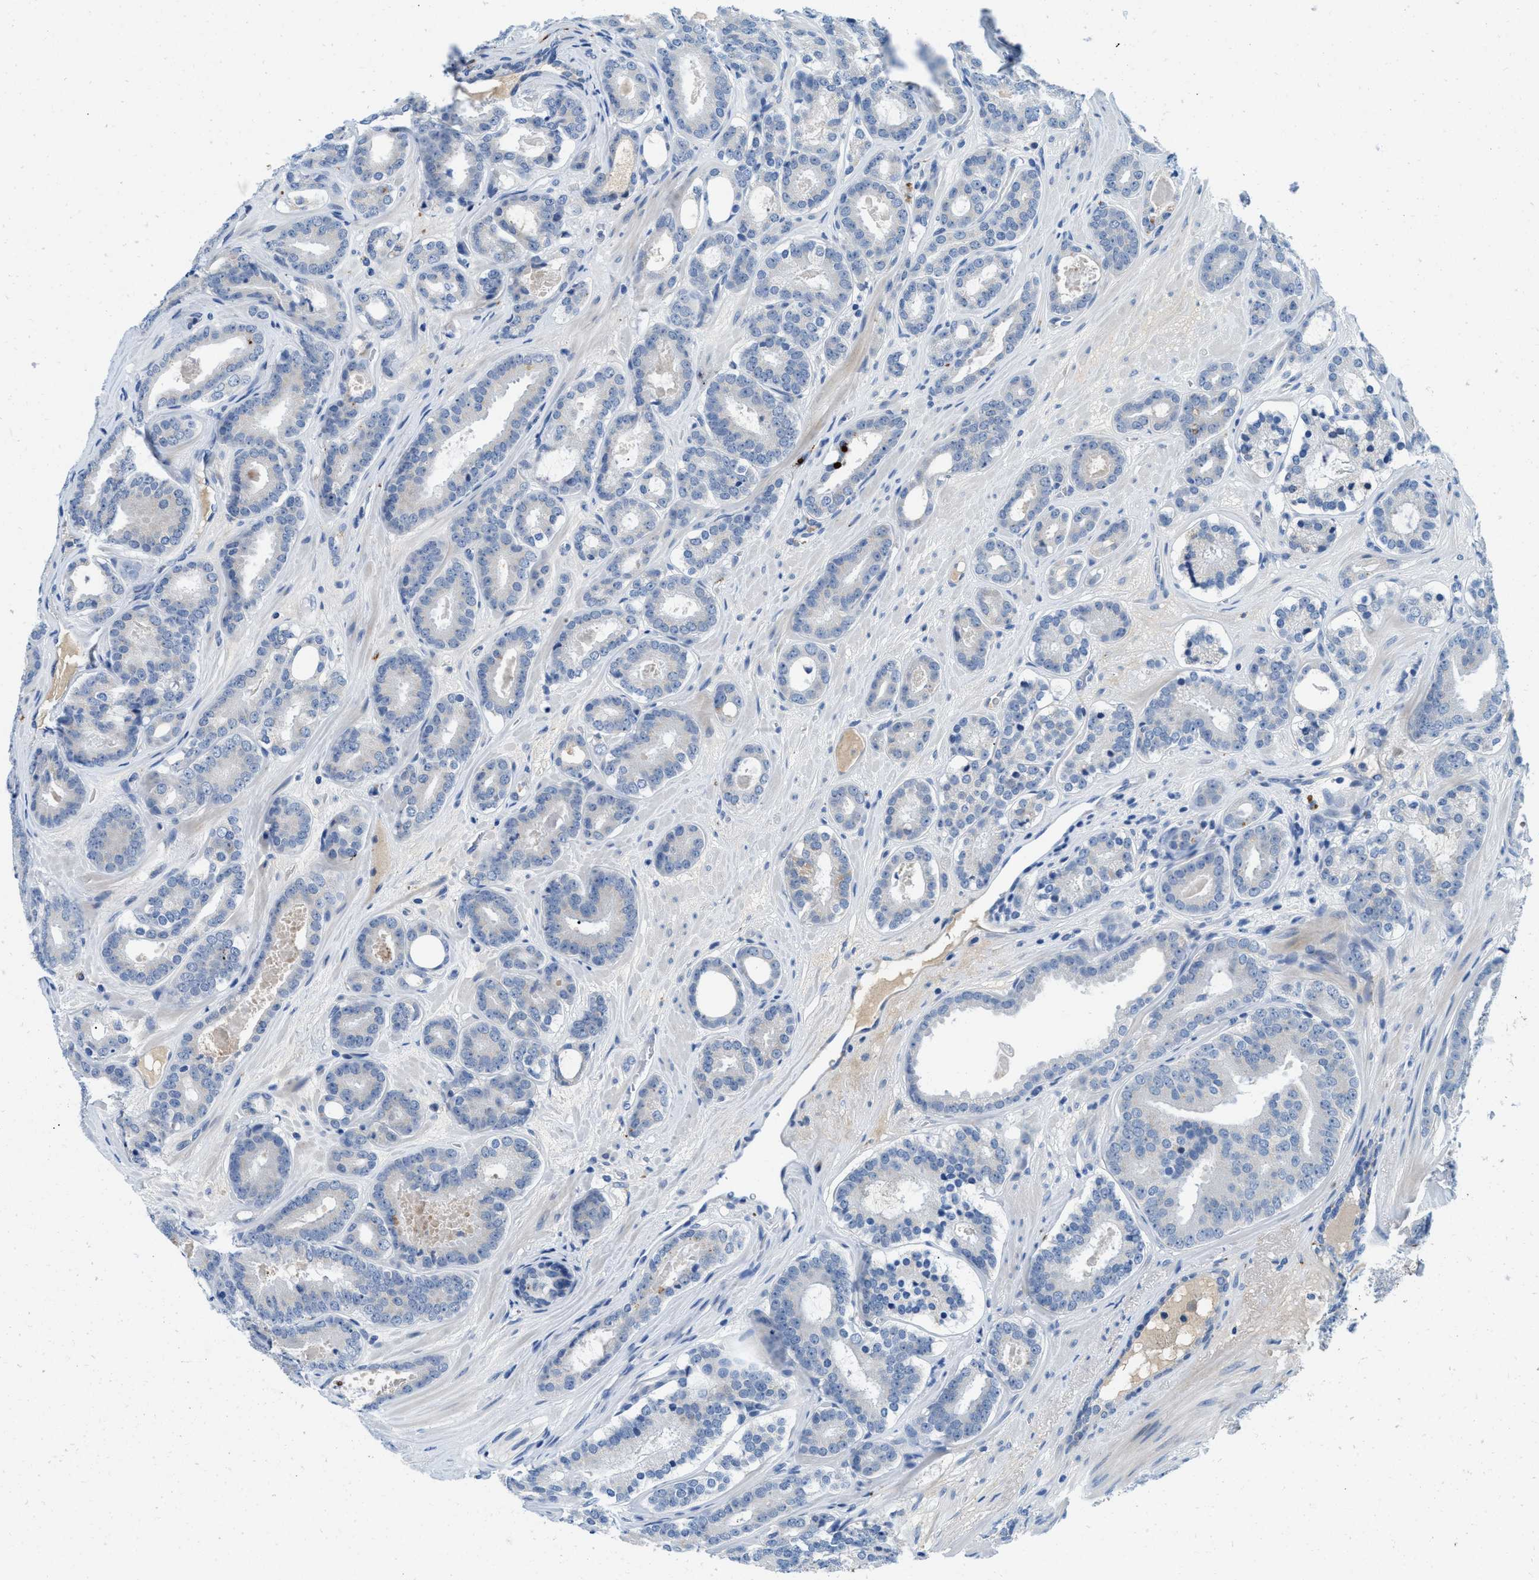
{"staining": {"intensity": "moderate", "quantity": "<25%", "location": "cytoplasmic/membranous"}, "tissue": "prostate cancer", "cell_type": "Tumor cells", "image_type": "cancer", "snomed": [{"axis": "morphology", "description": "Adenocarcinoma, High grade"}, {"axis": "topography", "description": "Prostate"}], "caption": "Adenocarcinoma (high-grade) (prostate) was stained to show a protein in brown. There is low levels of moderate cytoplasmic/membranous expression in approximately <25% of tumor cells.", "gene": "TSPAN3", "patient": {"sex": "male", "age": 60}}